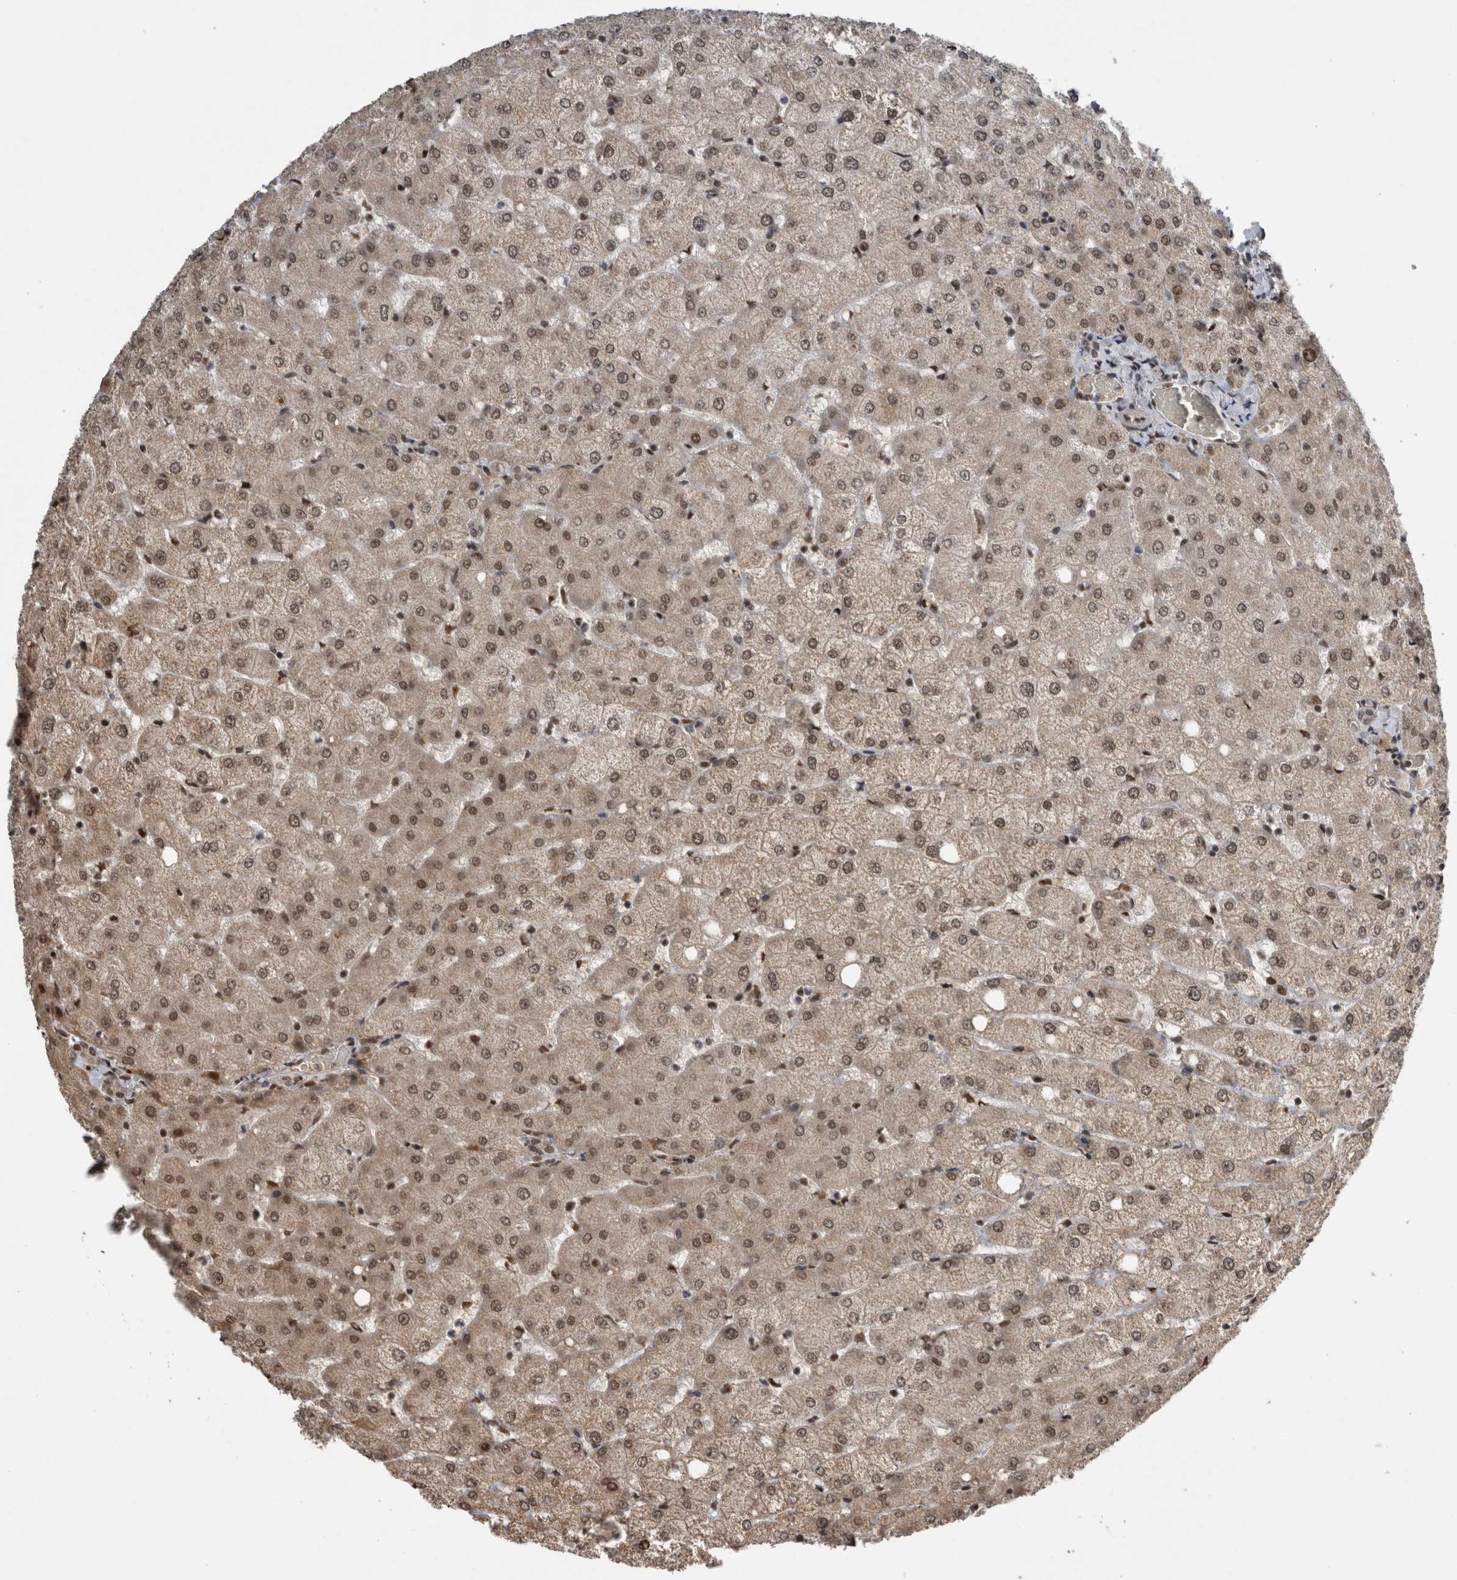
{"staining": {"intensity": "weak", "quantity": ">75%", "location": "nuclear"}, "tissue": "liver", "cell_type": "Cholangiocytes", "image_type": "normal", "snomed": [{"axis": "morphology", "description": "Normal tissue, NOS"}, {"axis": "topography", "description": "Liver"}], "caption": "The micrograph shows a brown stain indicating the presence of a protein in the nuclear of cholangiocytes in liver. (DAB = brown stain, brightfield microscopy at high magnification).", "gene": "CPSF2", "patient": {"sex": "female", "age": 54}}